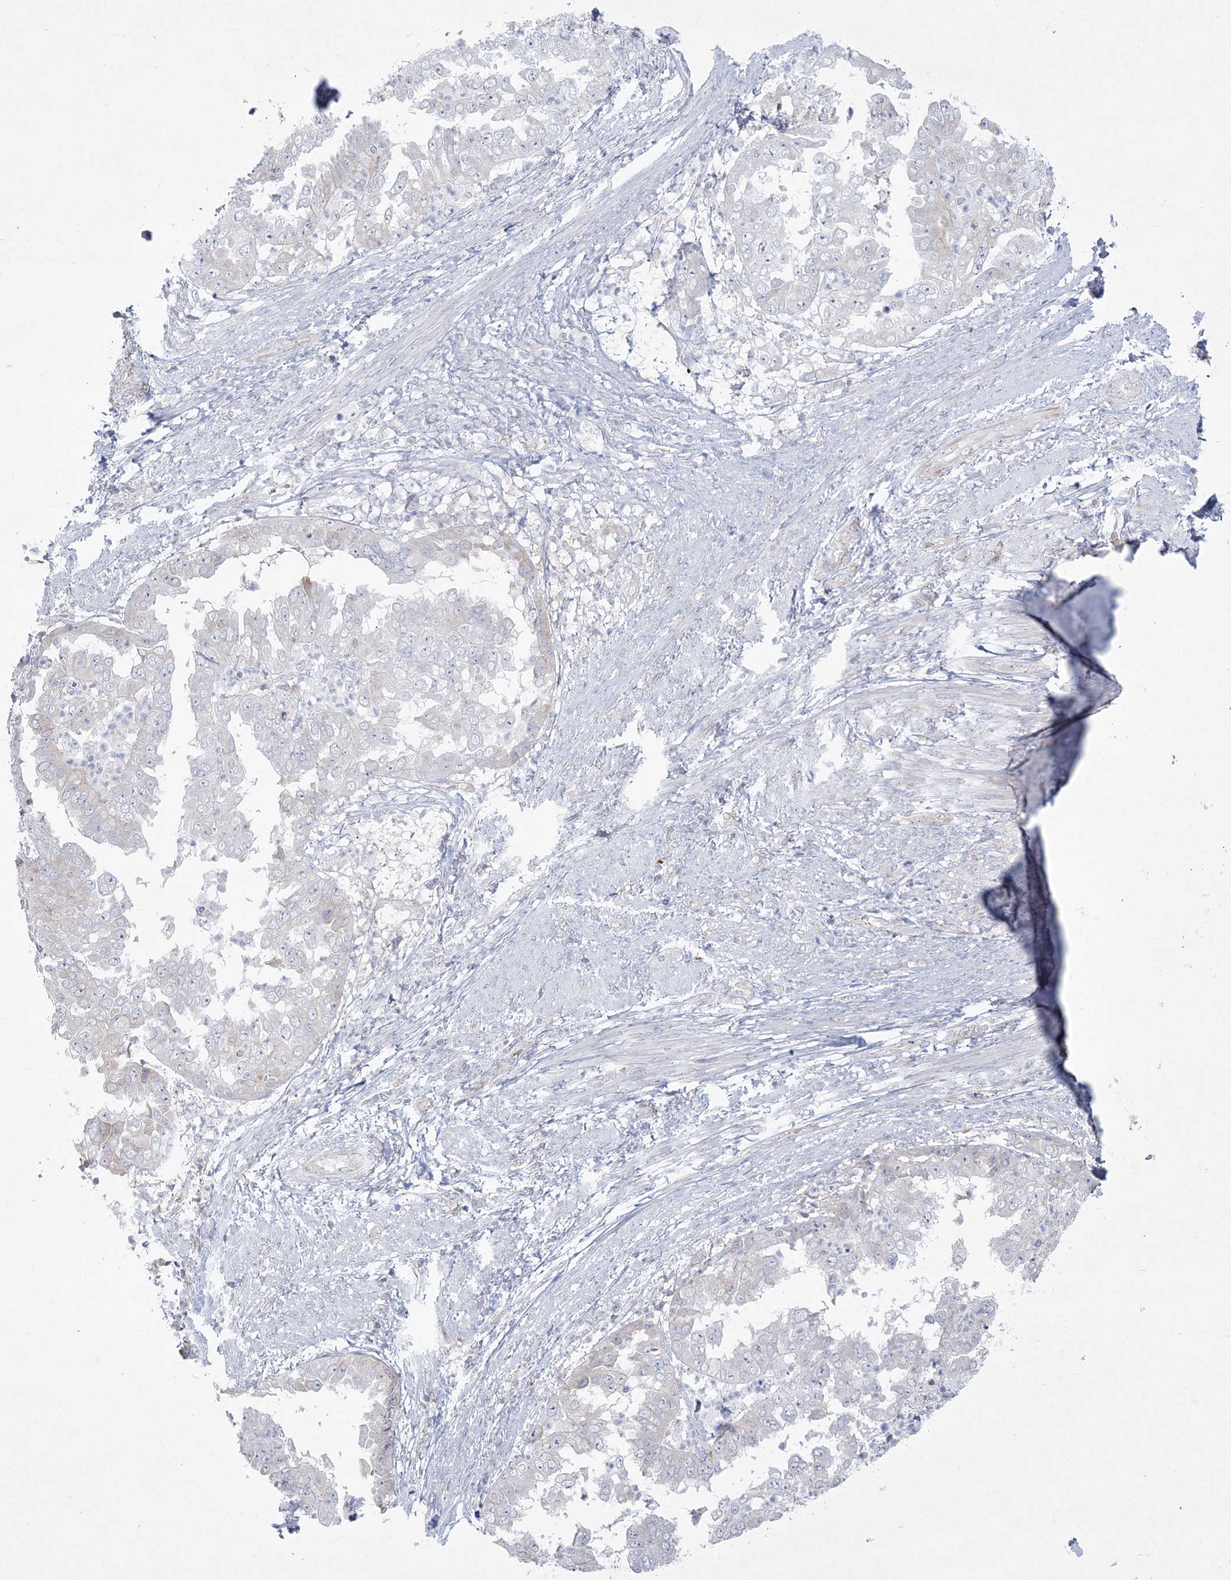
{"staining": {"intensity": "negative", "quantity": "none", "location": "none"}, "tissue": "endometrial cancer", "cell_type": "Tumor cells", "image_type": "cancer", "snomed": [{"axis": "morphology", "description": "Adenocarcinoma, NOS"}, {"axis": "topography", "description": "Endometrium"}], "caption": "An IHC image of adenocarcinoma (endometrial) is shown. There is no staining in tumor cells of adenocarcinoma (endometrial). Nuclei are stained in blue.", "gene": "ADAMTS12", "patient": {"sex": "female", "age": 85}}